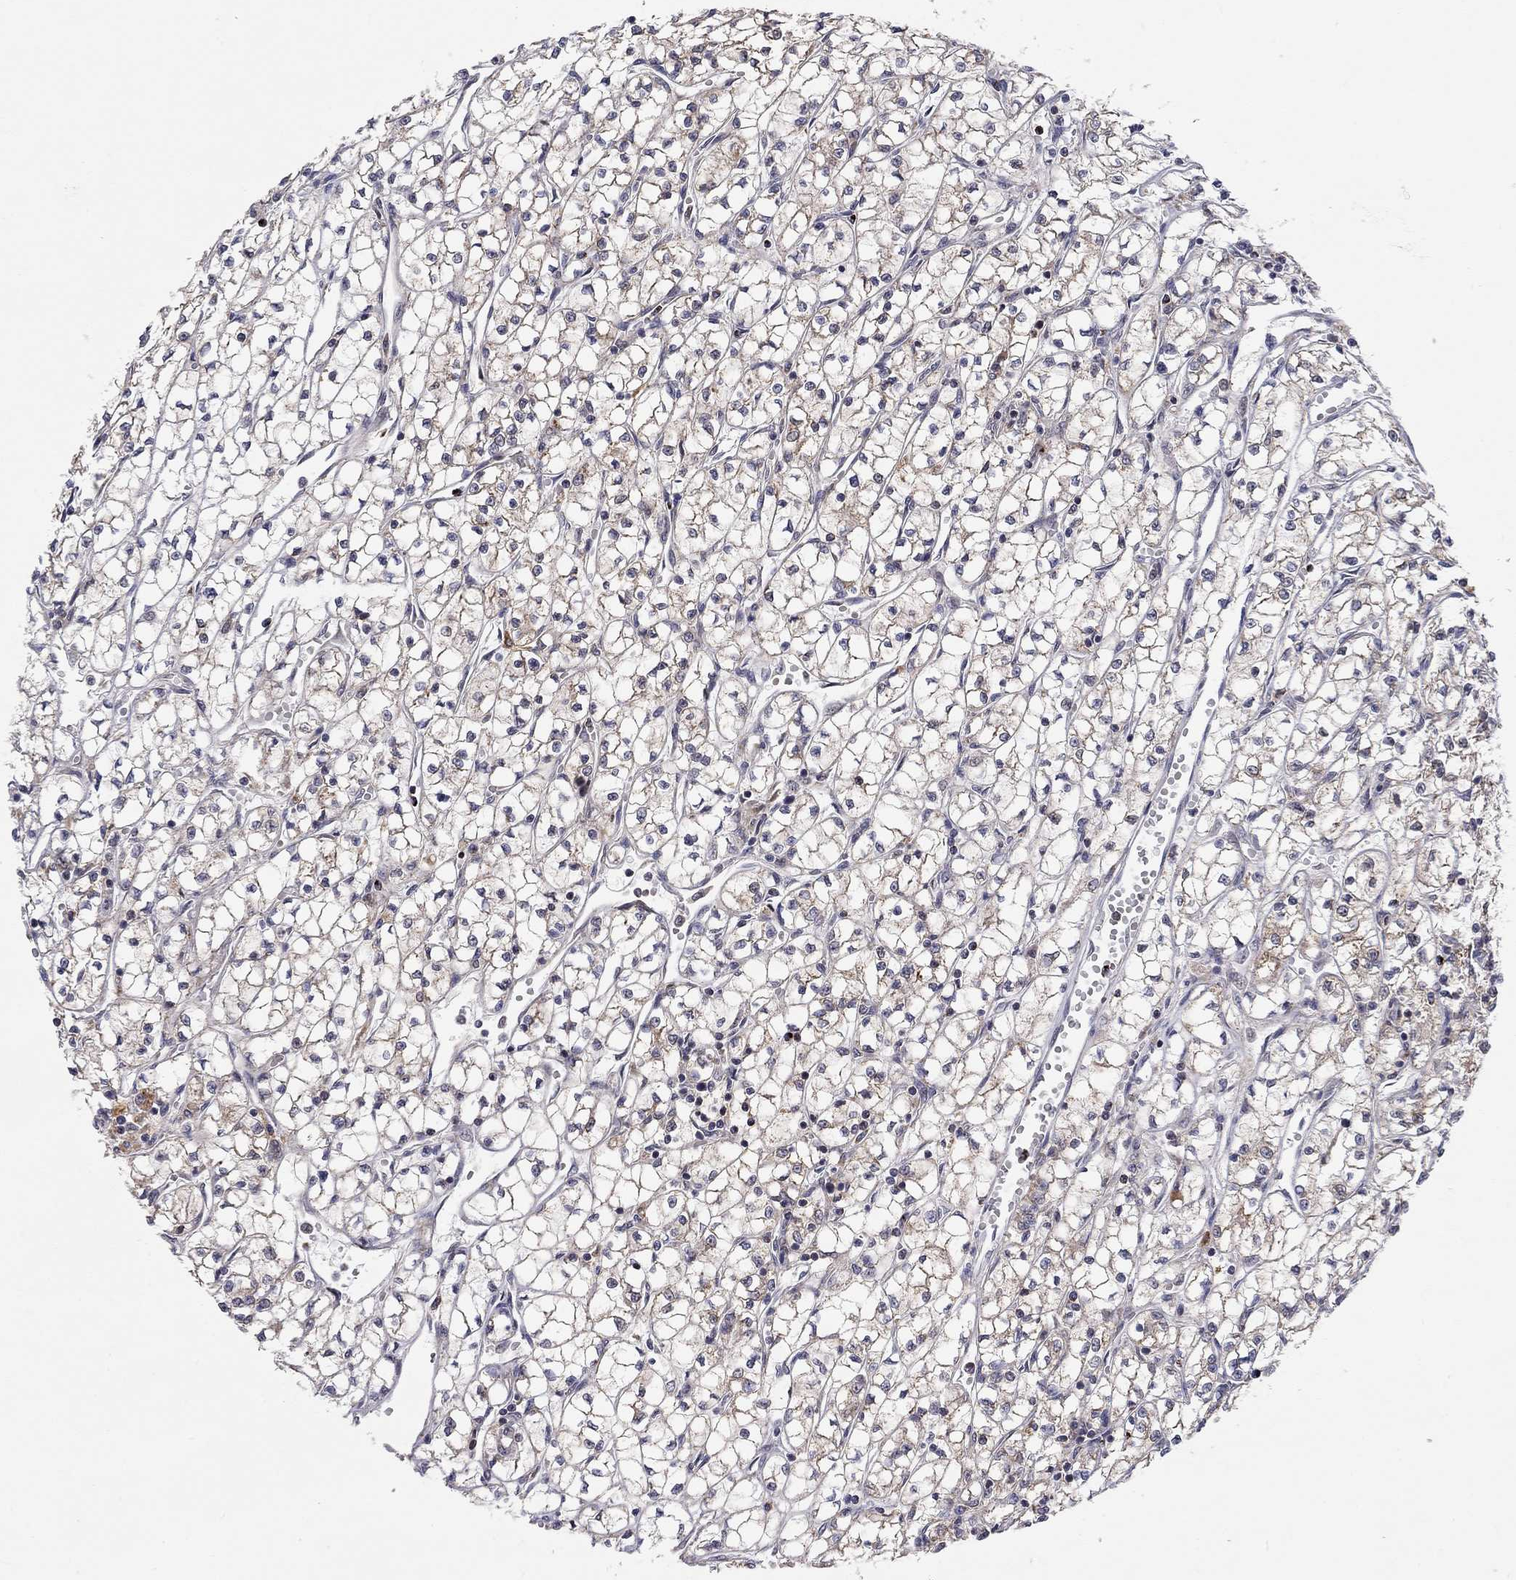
{"staining": {"intensity": "weak", "quantity": "25%-75%", "location": "cytoplasmic/membranous"}, "tissue": "renal cancer", "cell_type": "Tumor cells", "image_type": "cancer", "snomed": [{"axis": "morphology", "description": "Adenocarcinoma, NOS"}, {"axis": "topography", "description": "Kidney"}], "caption": "This is a micrograph of immunohistochemistry (IHC) staining of renal cancer (adenocarcinoma), which shows weak staining in the cytoplasmic/membranous of tumor cells.", "gene": "IDS", "patient": {"sex": "female", "age": 64}}